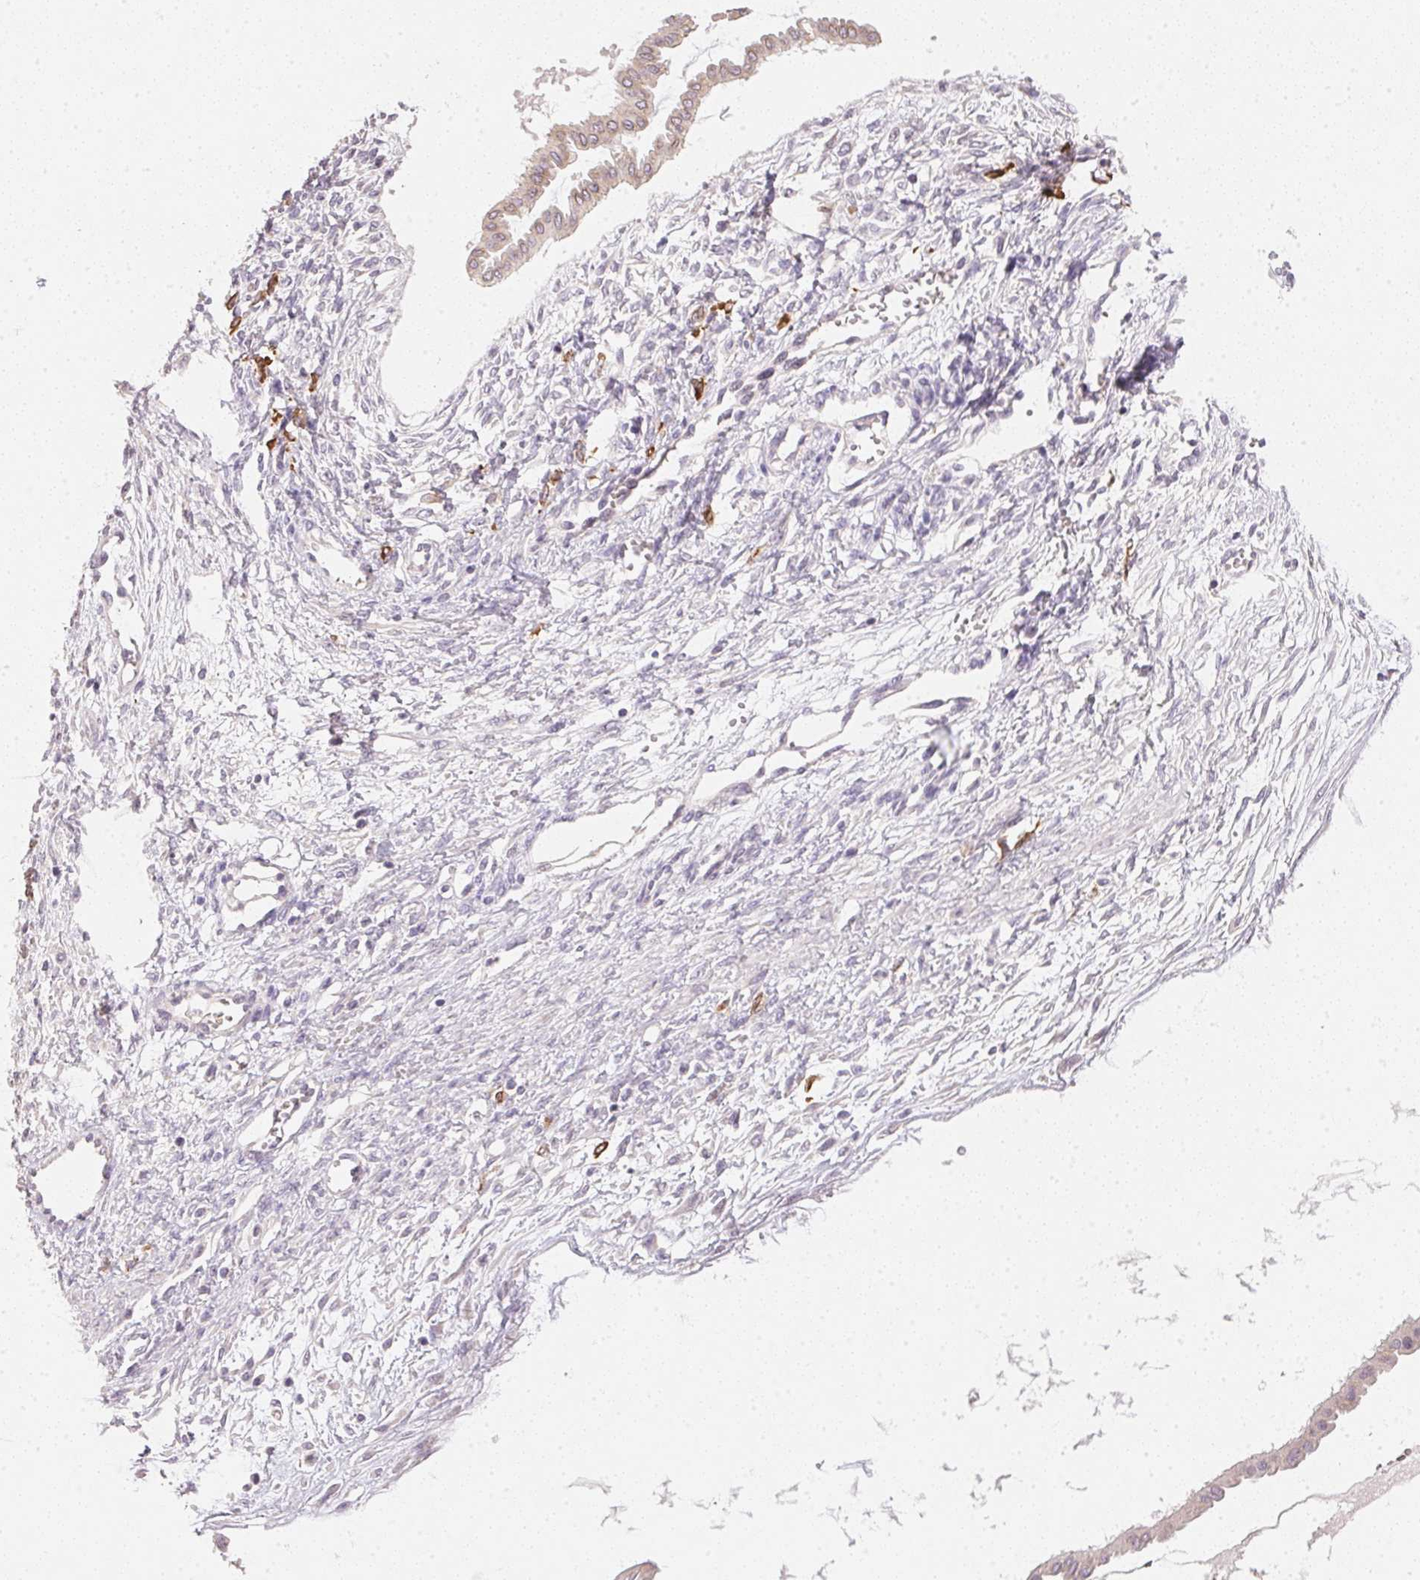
{"staining": {"intensity": "negative", "quantity": "none", "location": "none"}, "tissue": "ovarian cancer", "cell_type": "Tumor cells", "image_type": "cancer", "snomed": [{"axis": "morphology", "description": "Cystadenocarcinoma, mucinous, NOS"}, {"axis": "topography", "description": "Ovary"}], "caption": "An immunohistochemistry (IHC) micrograph of mucinous cystadenocarcinoma (ovarian) is shown. There is no staining in tumor cells of mucinous cystadenocarcinoma (ovarian).", "gene": "DHCR24", "patient": {"sex": "female", "age": 73}}